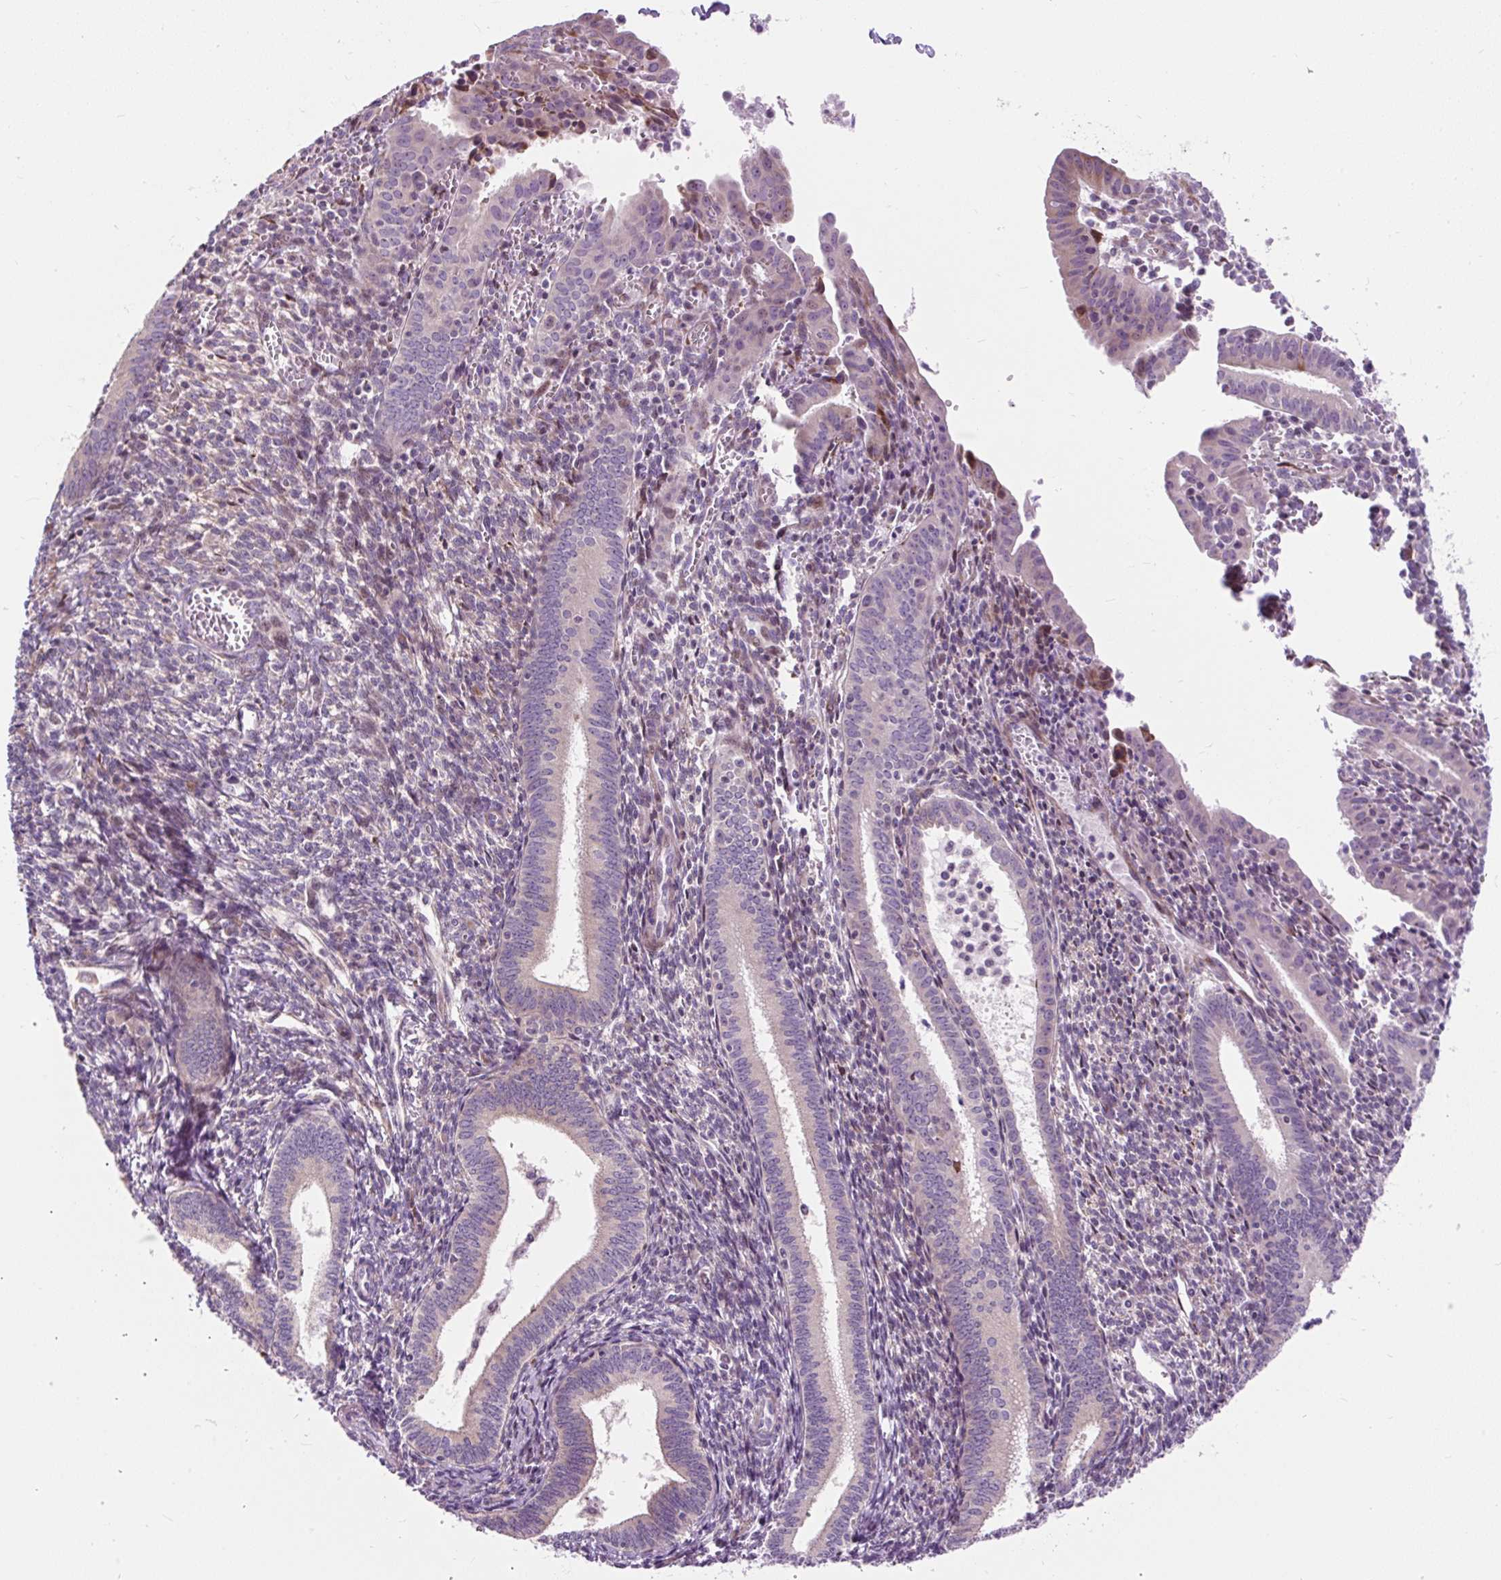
{"staining": {"intensity": "moderate", "quantity": "25%-75%", "location": "cytoplasmic/membranous"}, "tissue": "endometrium", "cell_type": "Cells in endometrial stroma", "image_type": "normal", "snomed": [{"axis": "morphology", "description": "Normal tissue, NOS"}, {"axis": "topography", "description": "Endometrium"}], "caption": "This is a photomicrograph of immunohistochemistry staining of normal endometrium, which shows moderate expression in the cytoplasmic/membranous of cells in endometrial stroma.", "gene": "CISD3", "patient": {"sex": "female", "age": 41}}